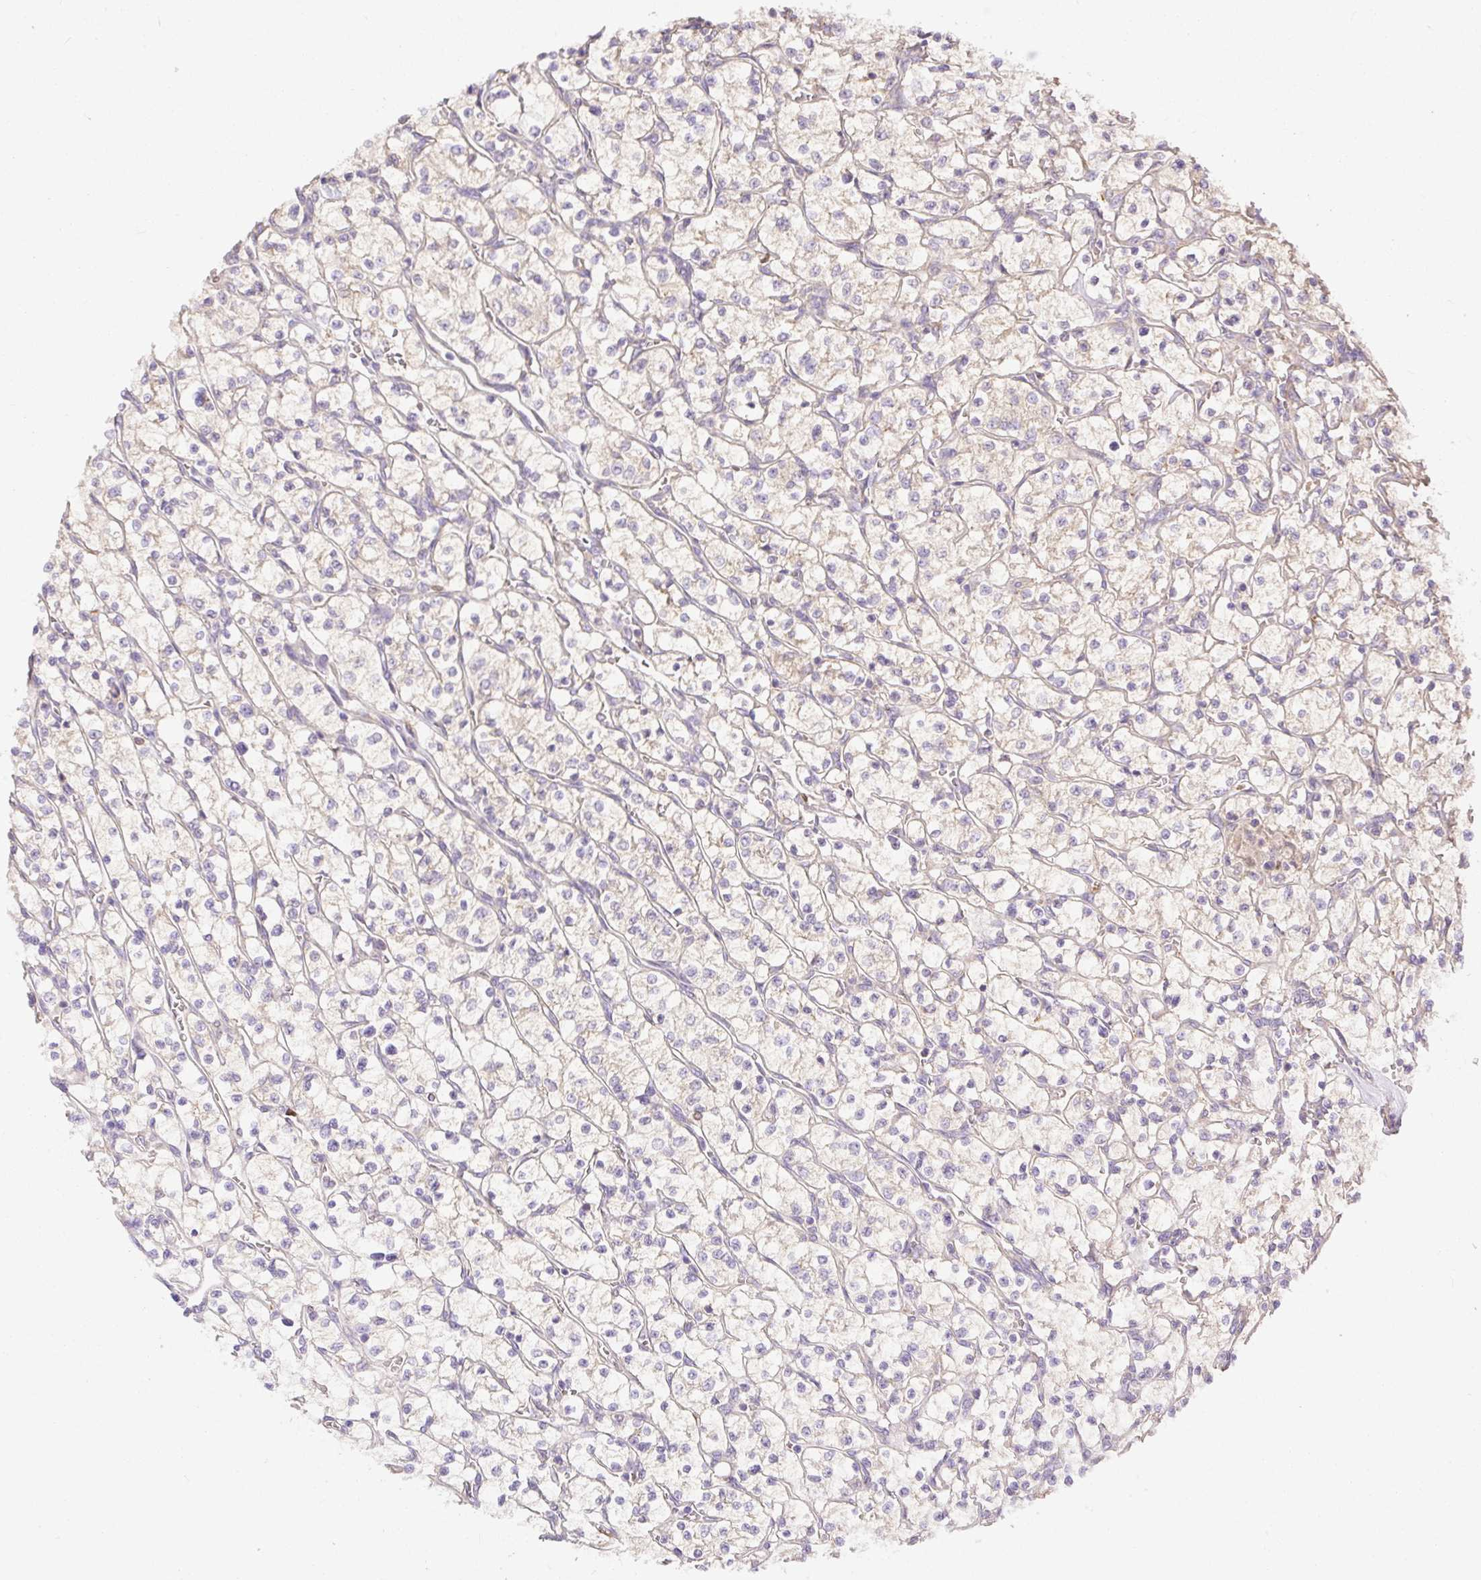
{"staining": {"intensity": "negative", "quantity": "none", "location": "none"}, "tissue": "renal cancer", "cell_type": "Tumor cells", "image_type": "cancer", "snomed": [{"axis": "morphology", "description": "Adenocarcinoma, NOS"}, {"axis": "topography", "description": "Kidney"}], "caption": "A high-resolution micrograph shows immunohistochemistry staining of renal adenocarcinoma, which reveals no significant expression in tumor cells.", "gene": "DESI1", "patient": {"sex": "female", "age": 64}}